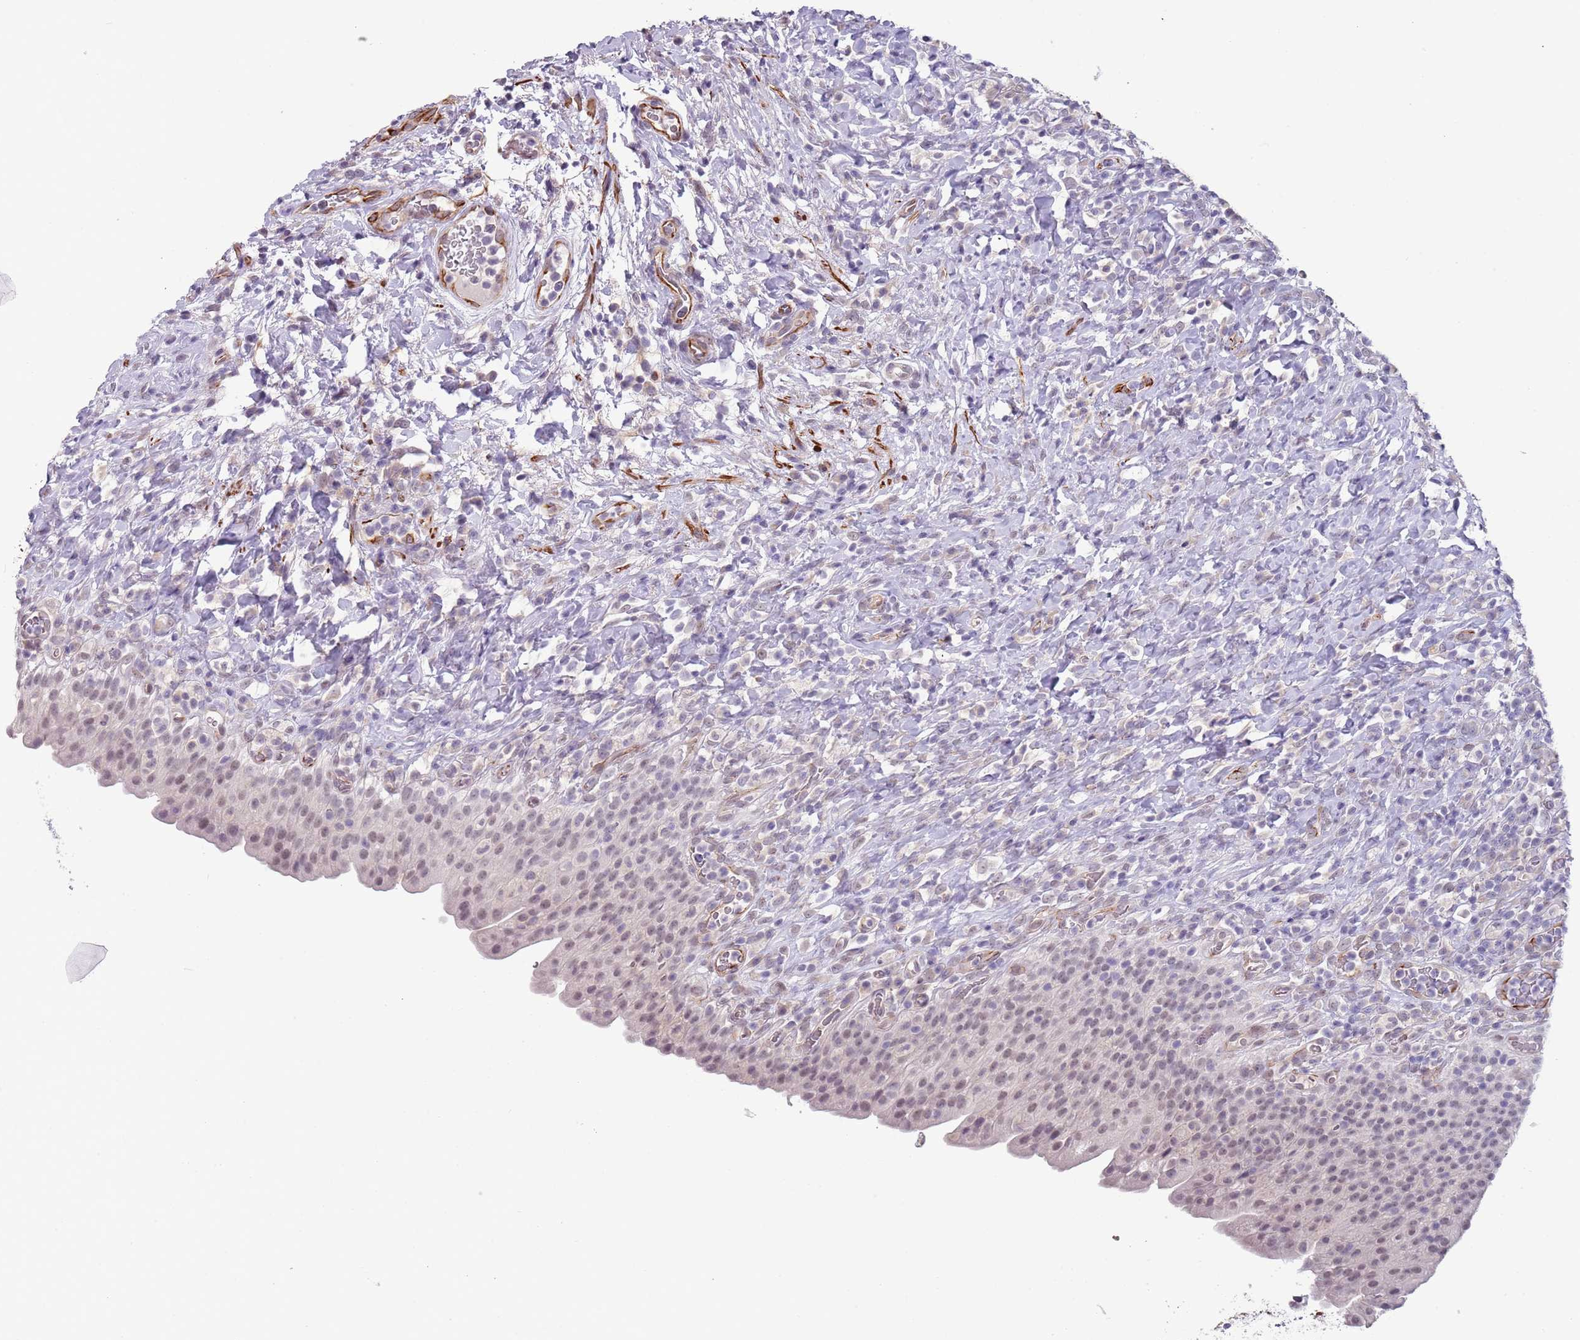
{"staining": {"intensity": "weak", "quantity": "25%-75%", "location": "nuclear"}, "tissue": "urinary bladder", "cell_type": "Urothelial cells", "image_type": "normal", "snomed": [{"axis": "morphology", "description": "Normal tissue, NOS"}, {"axis": "morphology", "description": "Inflammation, NOS"}, {"axis": "topography", "description": "Urinary bladder"}], "caption": "Protein staining of unremarkable urinary bladder displays weak nuclear positivity in about 25%-75% of urothelial cells.", "gene": "ENSG00000271254", "patient": {"sex": "male", "age": 64}}